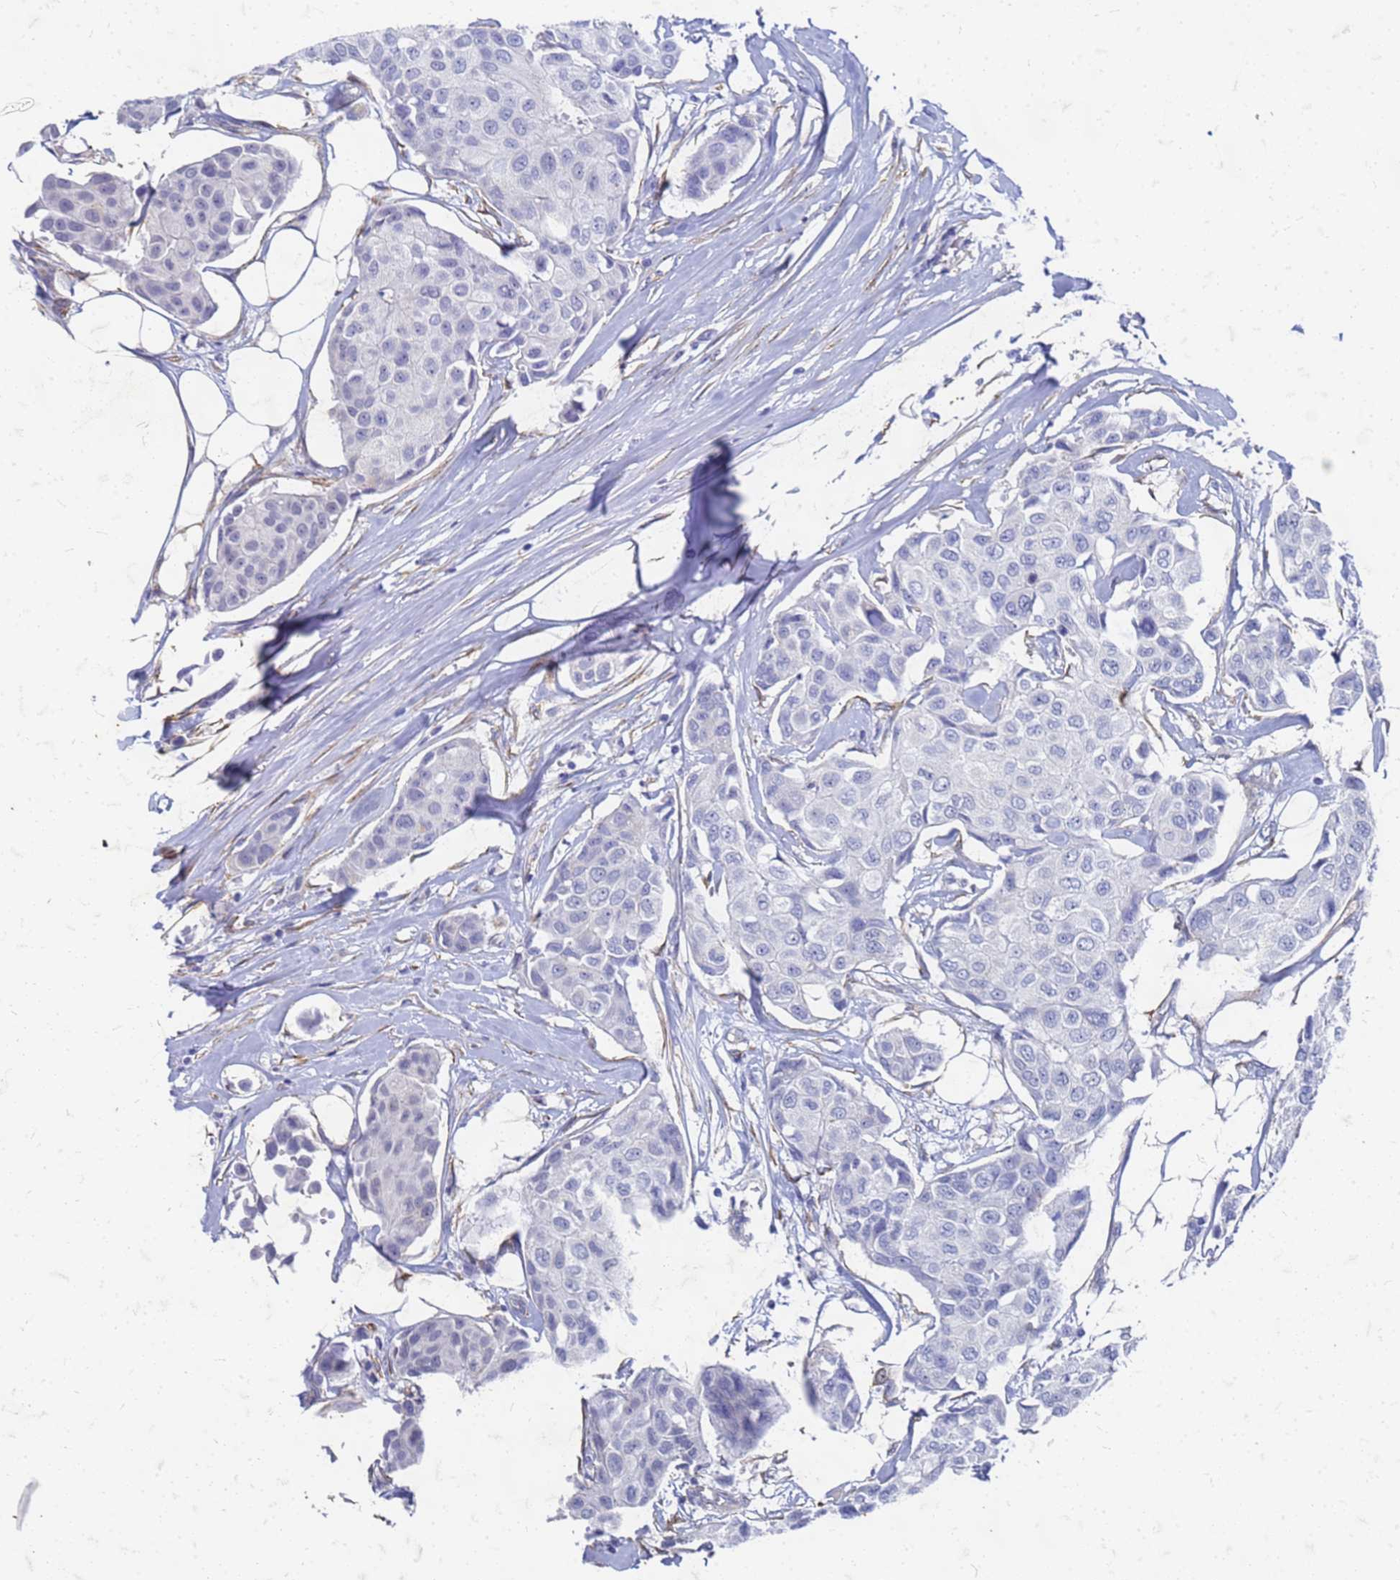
{"staining": {"intensity": "negative", "quantity": "none", "location": "none"}, "tissue": "breast cancer", "cell_type": "Tumor cells", "image_type": "cancer", "snomed": [{"axis": "morphology", "description": "Duct carcinoma"}, {"axis": "topography", "description": "Breast"}], "caption": "Immunohistochemistry of human breast invasive ductal carcinoma demonstrates no positivity in tumor cells.", "gene": "TRIM64B", "patient": {"sex": "female", "age": 80}}